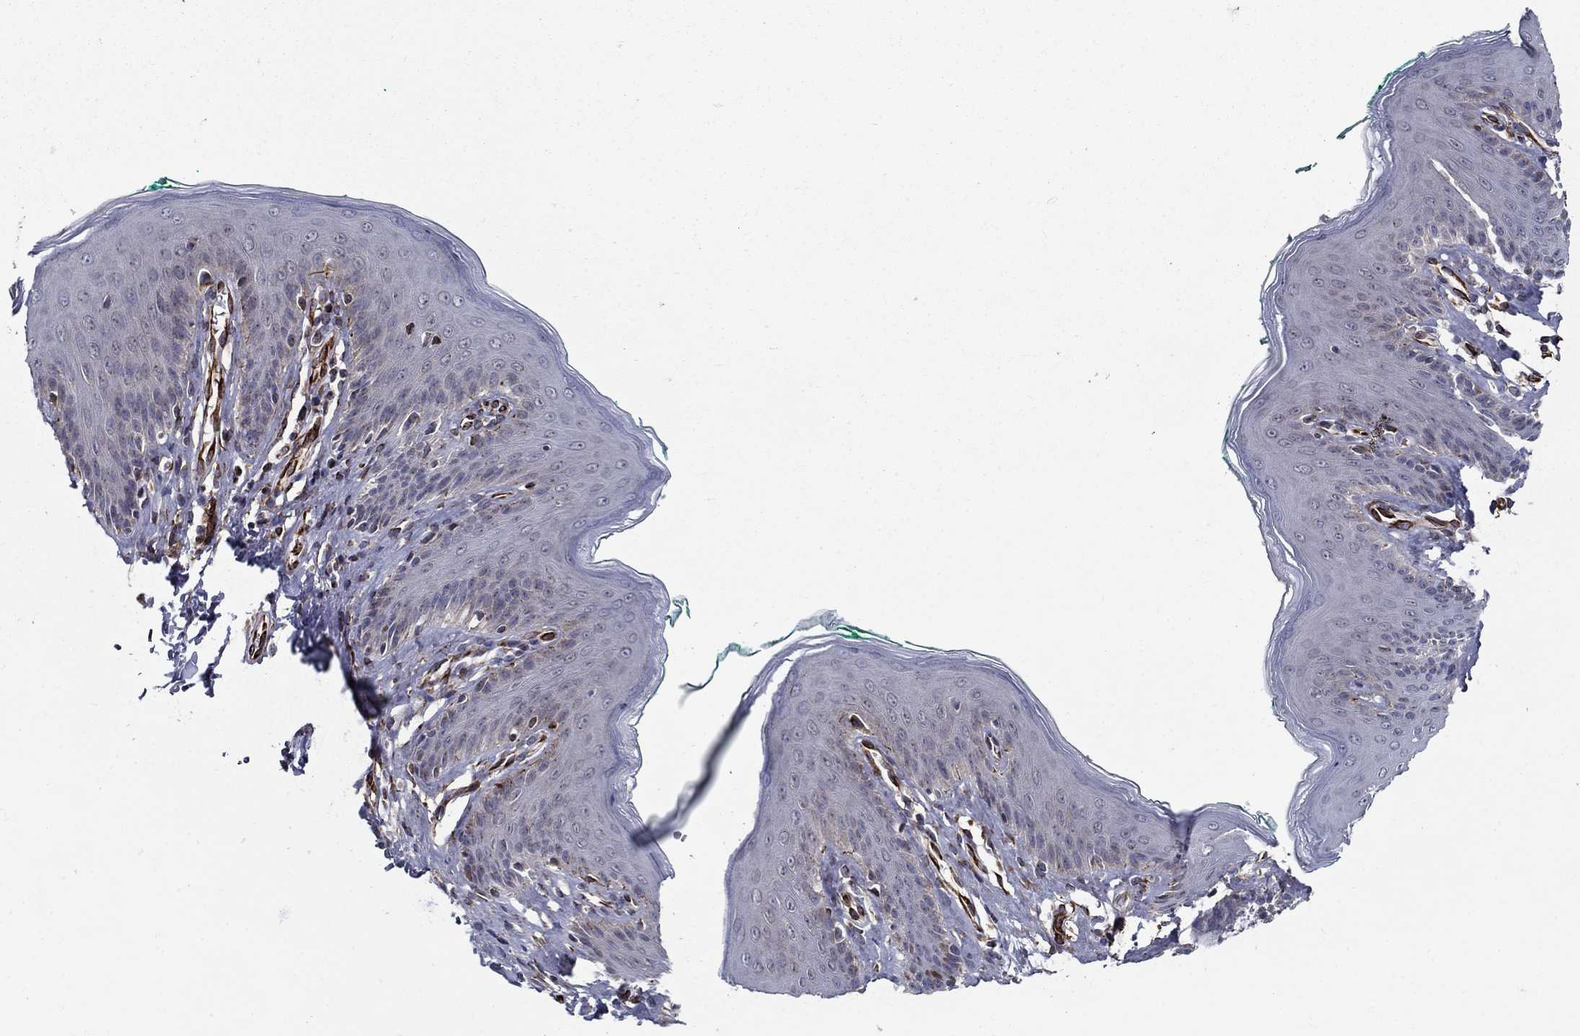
{"staining": {"intensity": "weak", "quantity": "<25%", "location": "cytoplasmic/membranous"}, "tissue": "skin", "cell_type": "Epidermal cells", "image_type": "normal", "snomed": [{"axis": "morphology", "description": "Normal tissue, NOS"}, {"axis": "topography", "description": "Vulva"}], "caption": "Epidermal cells are negative for protein expression in normal human skin. (Brightfield microscopy of DAB (3,3'-diaminobenzidine) IHC at high magnification).", "gene": "LACTB2", "patient": {"sex": "female", "age": 66}}